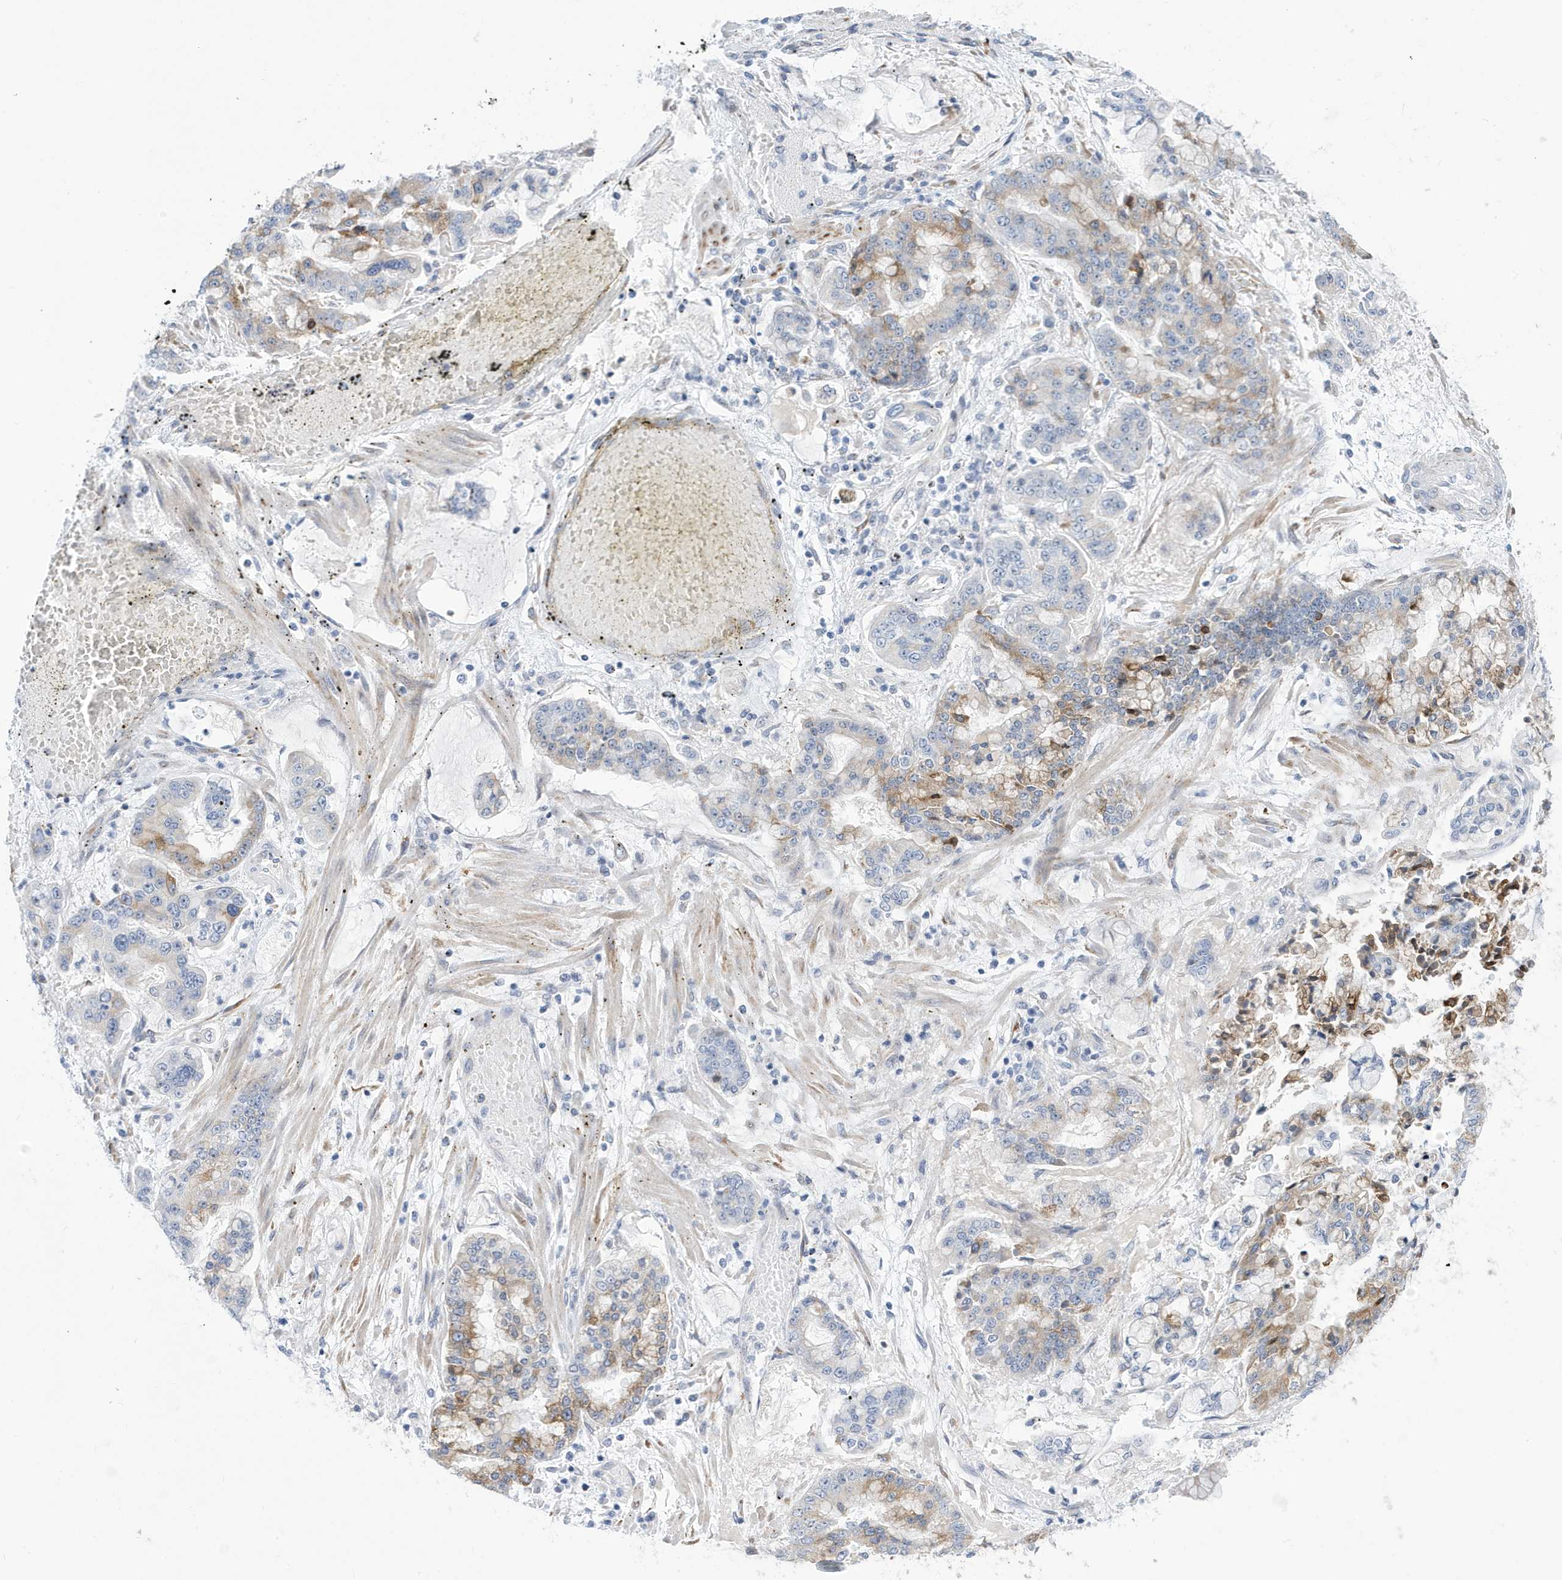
{"staining": {"intensity": "moderate", "quantity": "25%-75%", "location": "cytoplasmic/membranous"}, "tissue": "stomach cancer", "cell_type": "Tumor cells", "image_type": "cancer", "snomed": [{"axis": "morphology", "description": "Normal tissue, NOS"}, {"axis": "morphology", "description": "Adenocarcinoma, NOS"}, {"axis": "topography", "description": "Stomach, upper"}, {"axis": "topography", "description": "Stomach"}], "caption": "Immunohistochemistry (IHC) photomicrograph of human stomach cancer (adenocarcinoma) stained for a protein (brown), which demonstrates medium levels of moderate cytoplasmic/membranous staining in approximately 25%-75% of tumor cells.", "gene": "SEMA3F", "patient": {"sex": "male", "age": 76}}